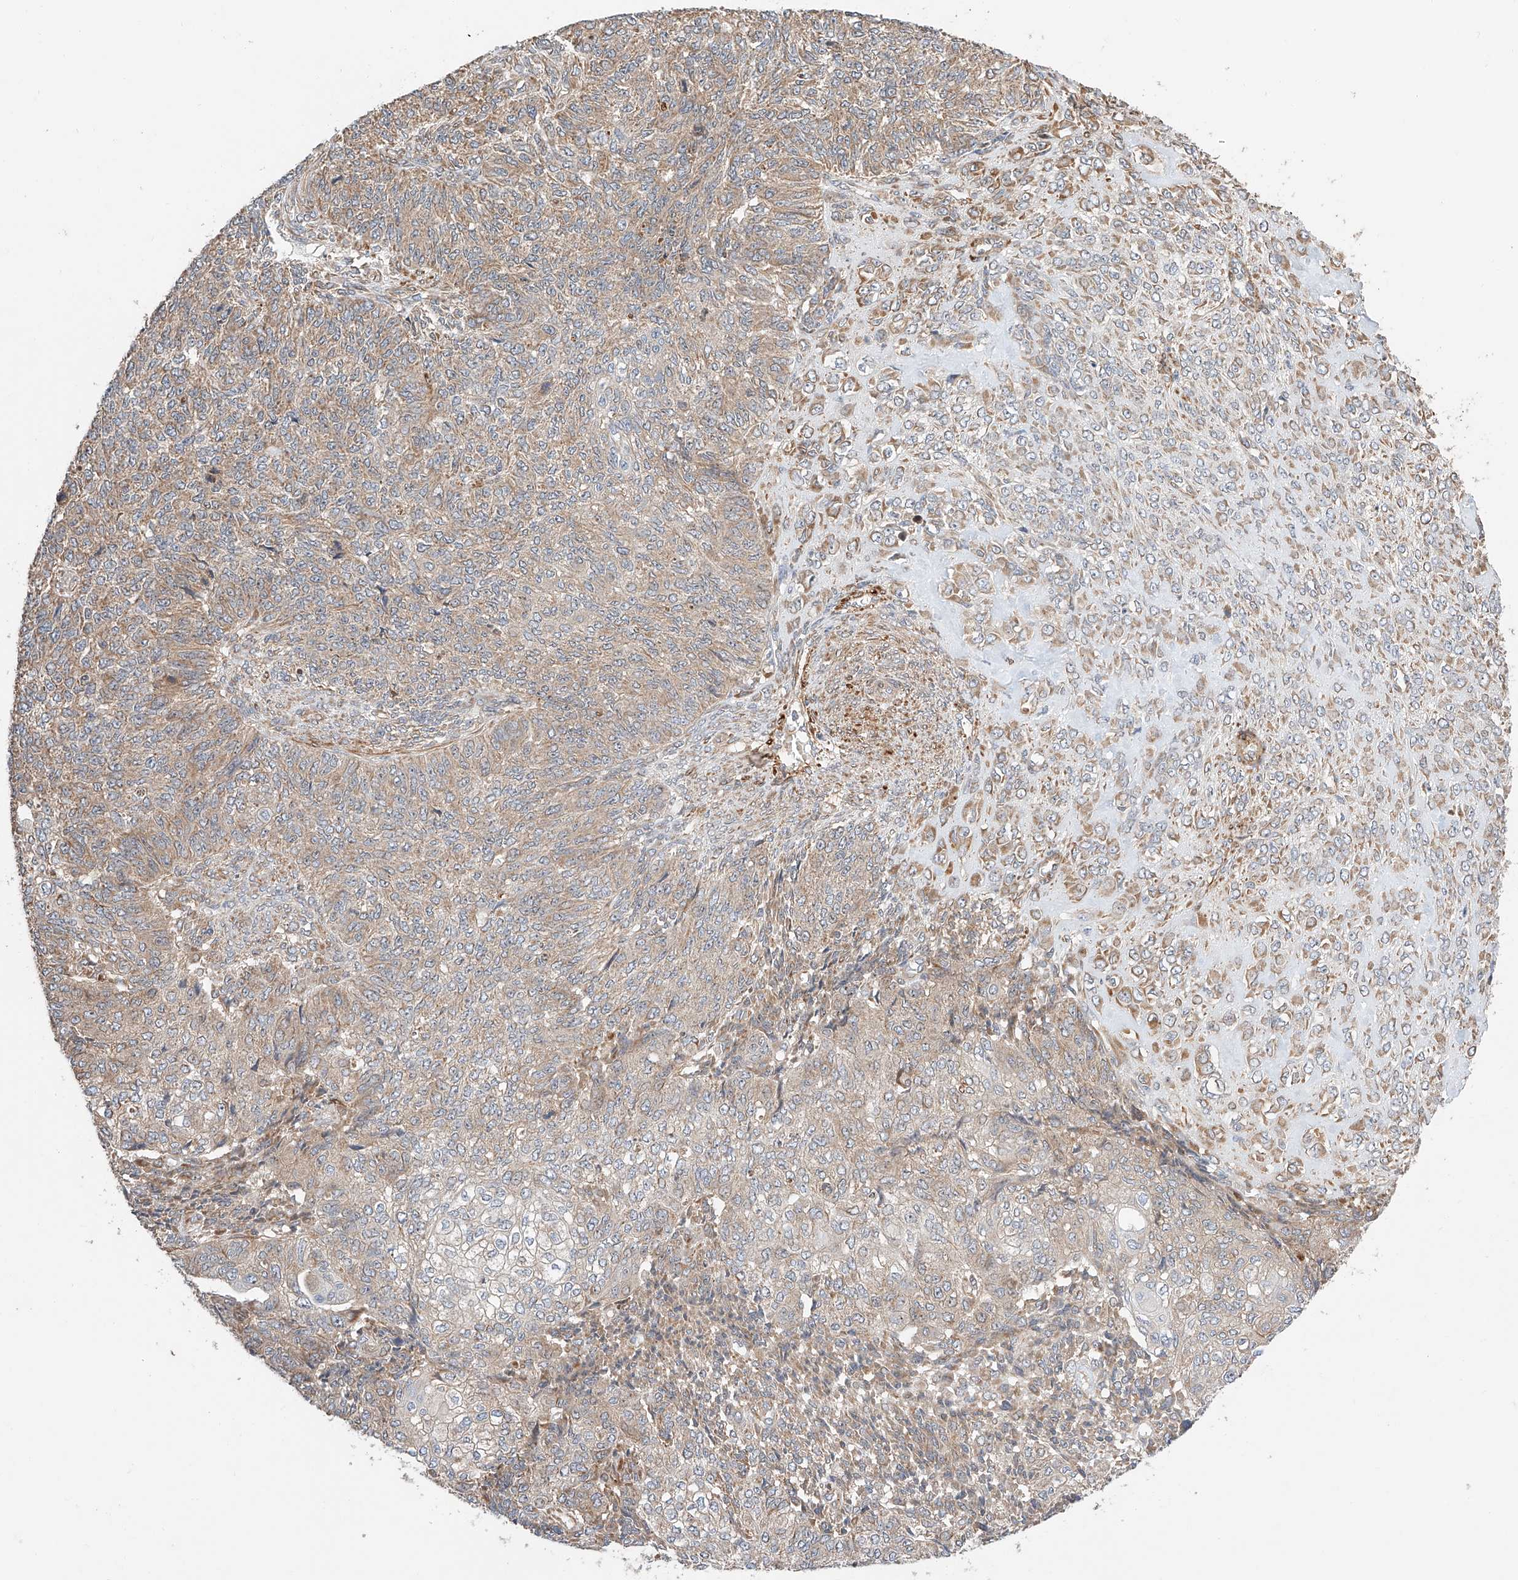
{"staining": {"intensity": "weak", "quantity": ">75%", "location": "cytoplasmic/membranous"}, "tissue": "endometrial cancer", "cell_type": "Tumor cells", "image_type": "cancer", "snomed": [{"axis": "morphology", "description": "Adenocarcinoma, NOS"}, {"axis": "topography", "description": "Endometrium"}], "caption": "Protein analysis of adenocarcinoma (endometrial) tissue reveals weak cytoplasmic/membranous positivity in approximately >75% of tumor cells. (Stains: DAB in brown, nuclei in blue, Microscopy: brightfield microscopy at high magnification).", "gene": "RAB23", "patient": {"sex": "female", "age": 32}}